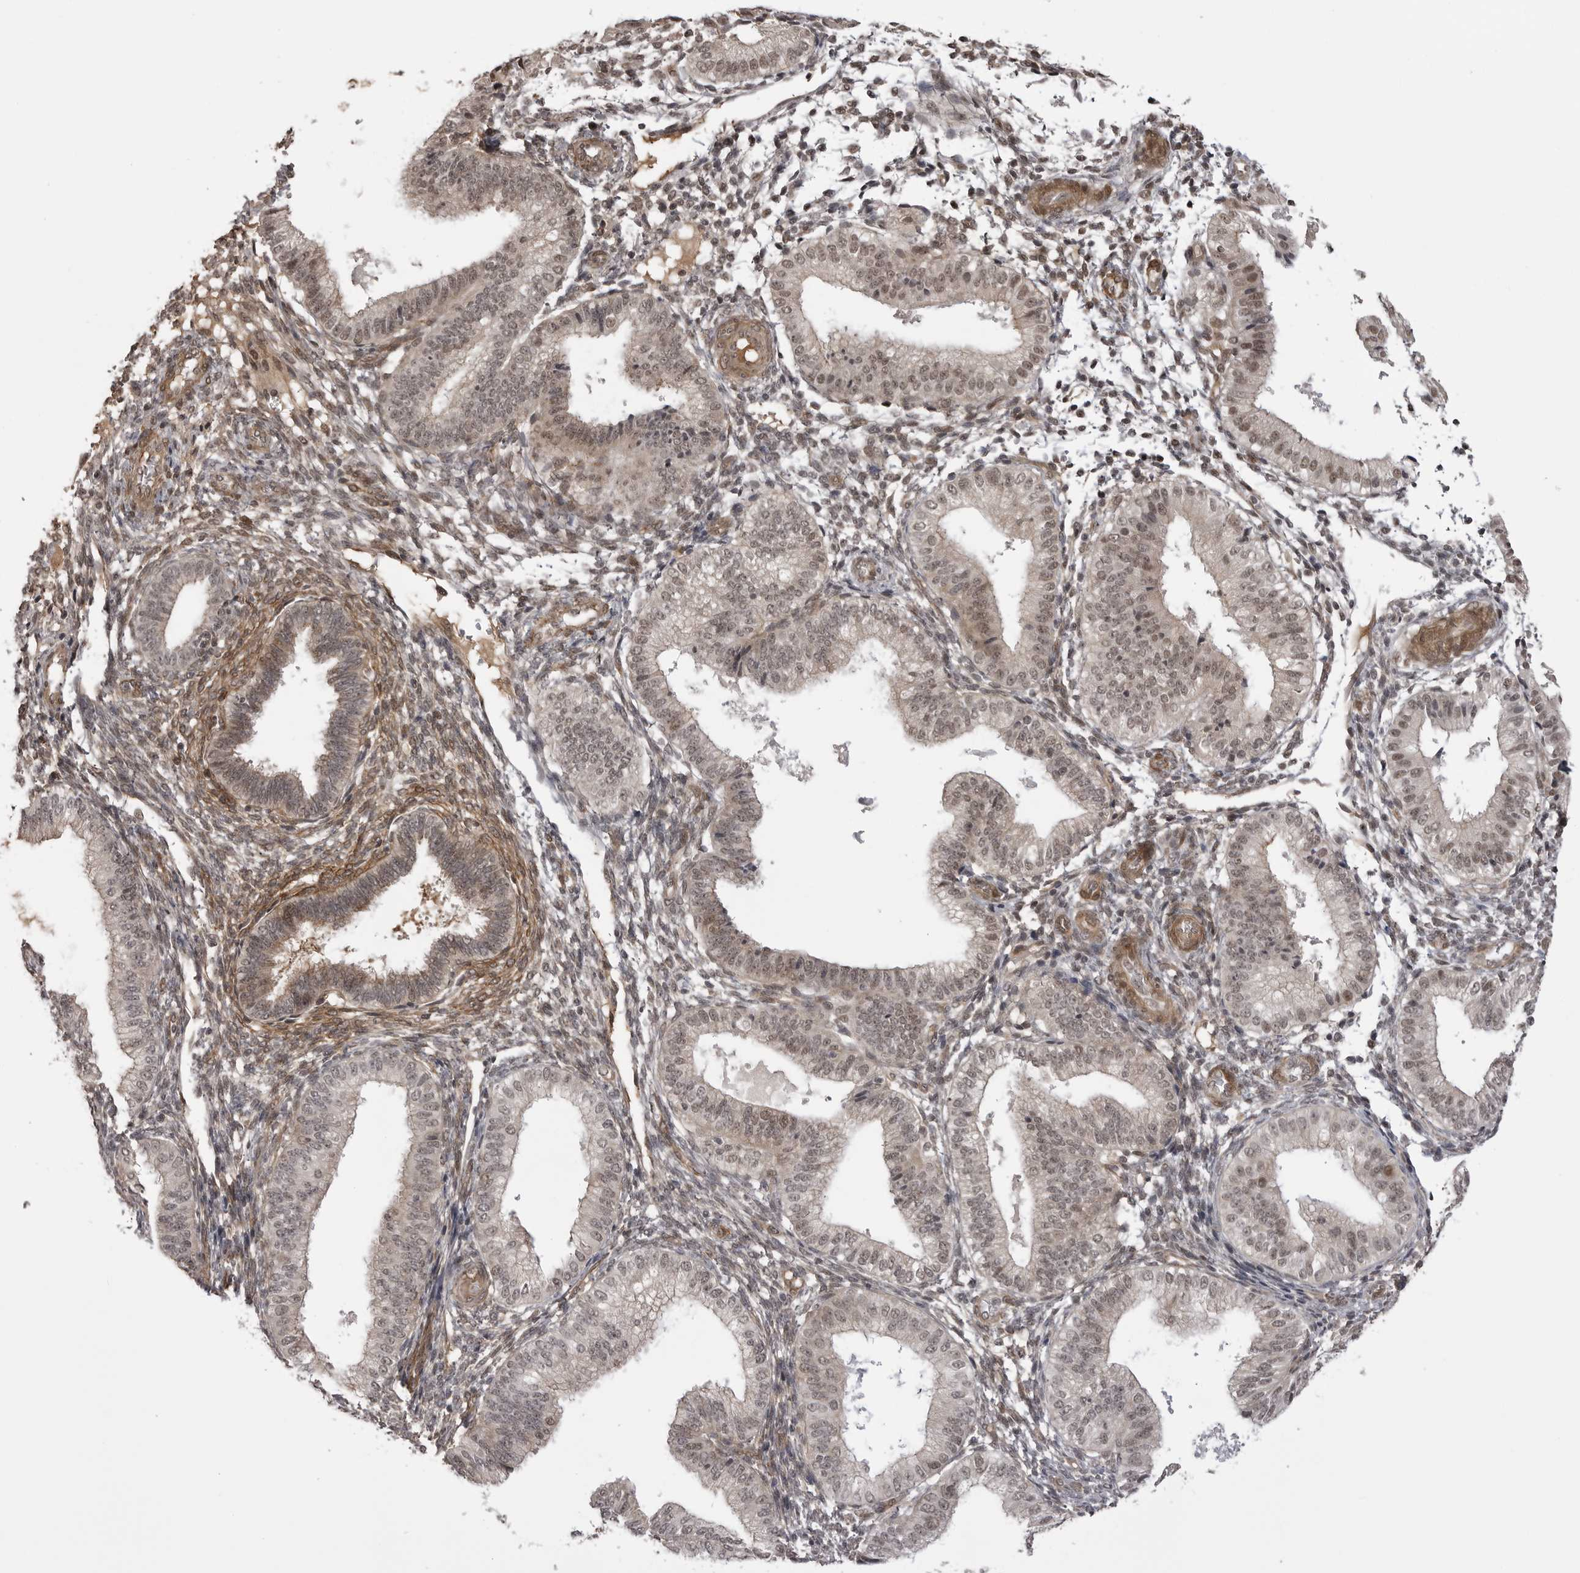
{"staining": {"intensity": "moderate", "quantity": "<25%", "location": "nuclear"}, "tissue": "endometrium", "cell_type": "Cells in endometrial stroma", "image_type": "normal", "snomed": [{"axis": "morphology", "description": "Normal tissue, NOS"}, {"axis": "topography", "description": "Endometrium"}], "caption": "Immunohistochemistry of unremarkable human endometrium reveals low levels of moderate nuclear expression in approximately <25% of cells in endometrial stroma. The protein of interest is stained brown, and the nuclei are stained in blue (DAB IHC with brightfield microscopy, high magnification).", "gene": "SORBS1", "patient": {"sex": "female", "age": 39}}